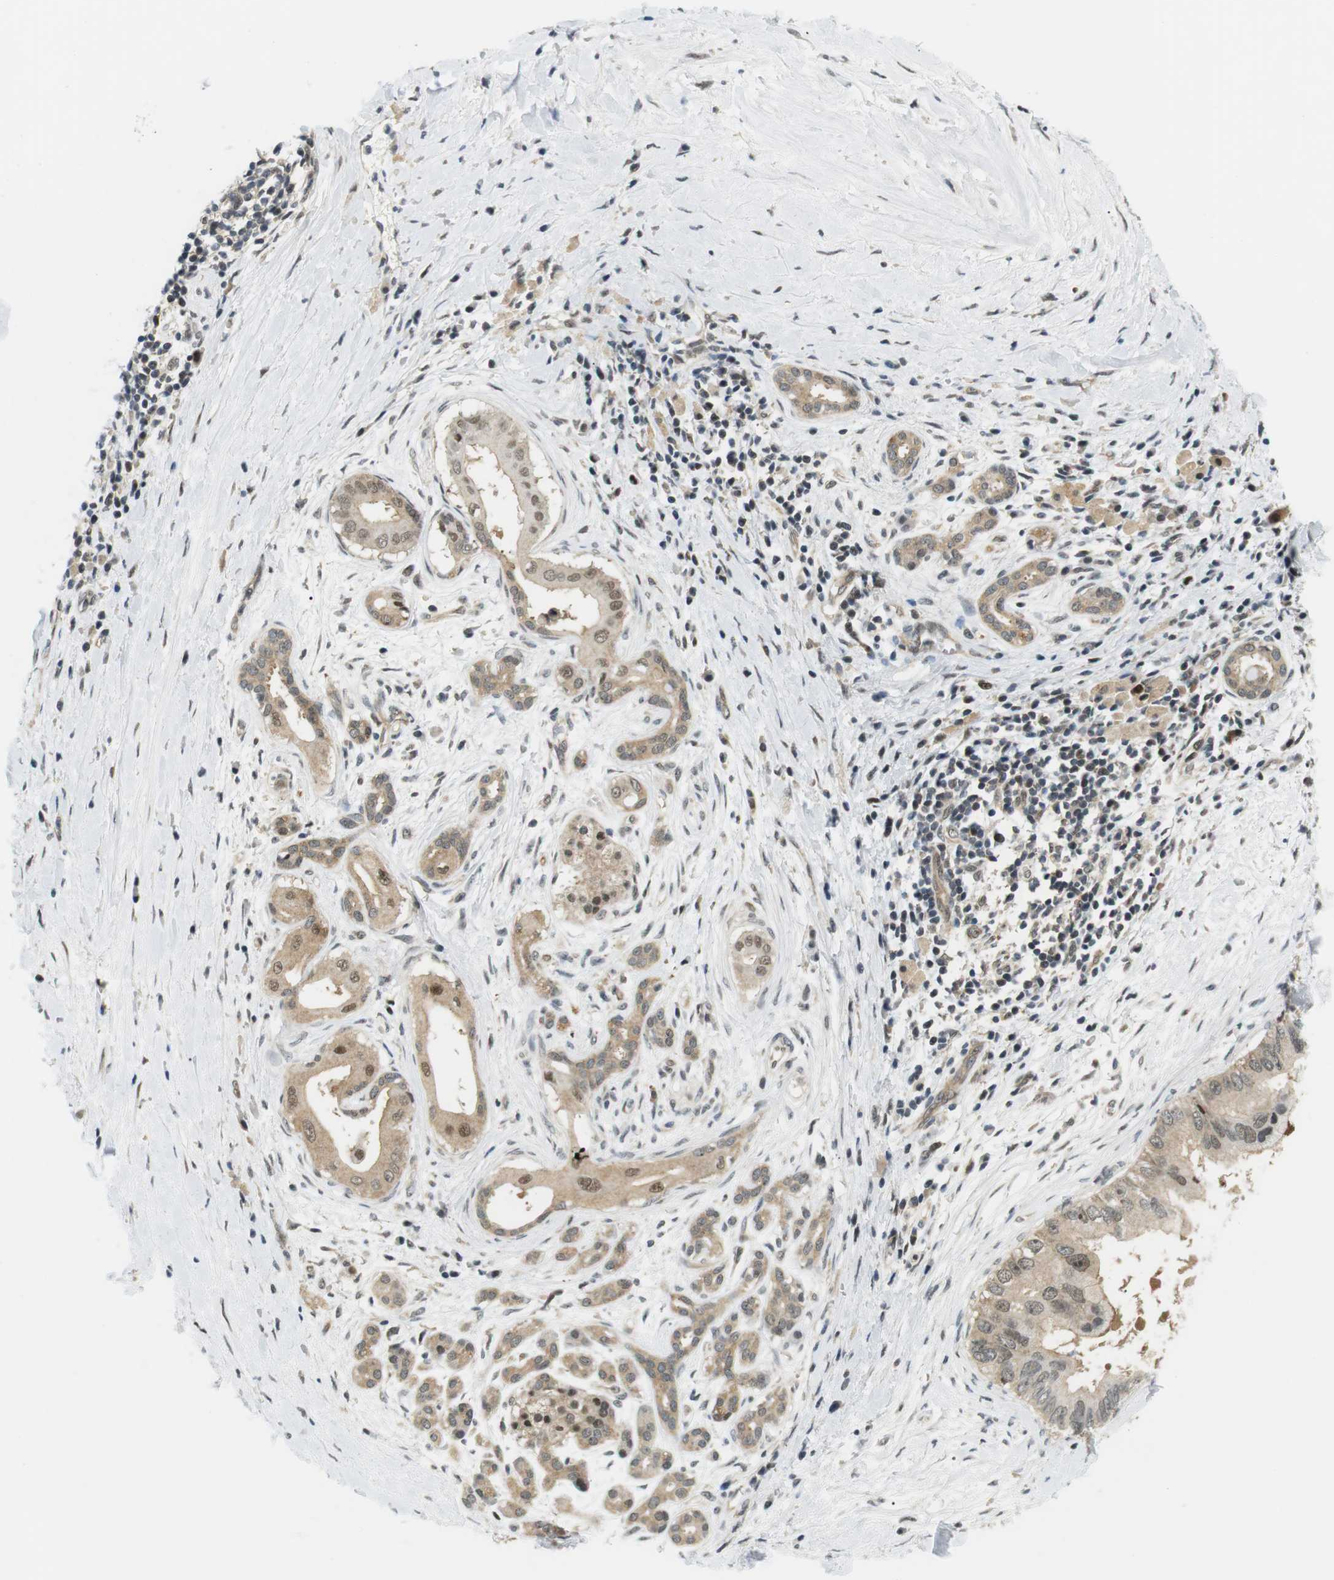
{"staining": {"intensity": "weak", "quantity": "25%-75%", "location": "nuclear"}, "tissue": "pancreatic cancer", "cell_type": "Tumor cells", "image_type": "cancer", "snomed": [{"axis": "morphology", "description": "Adenocarcinoma, NOS"}, {"axis": "topography", "description": "Pancreas"}], "caption": "Pancreatic cancer stained with a brown dye exhibits weak nuclear positive expression in about 25%-75% of tumor cells.", "gene": "CSNK2B", "patient": {"sex": "male", "age": 55}}